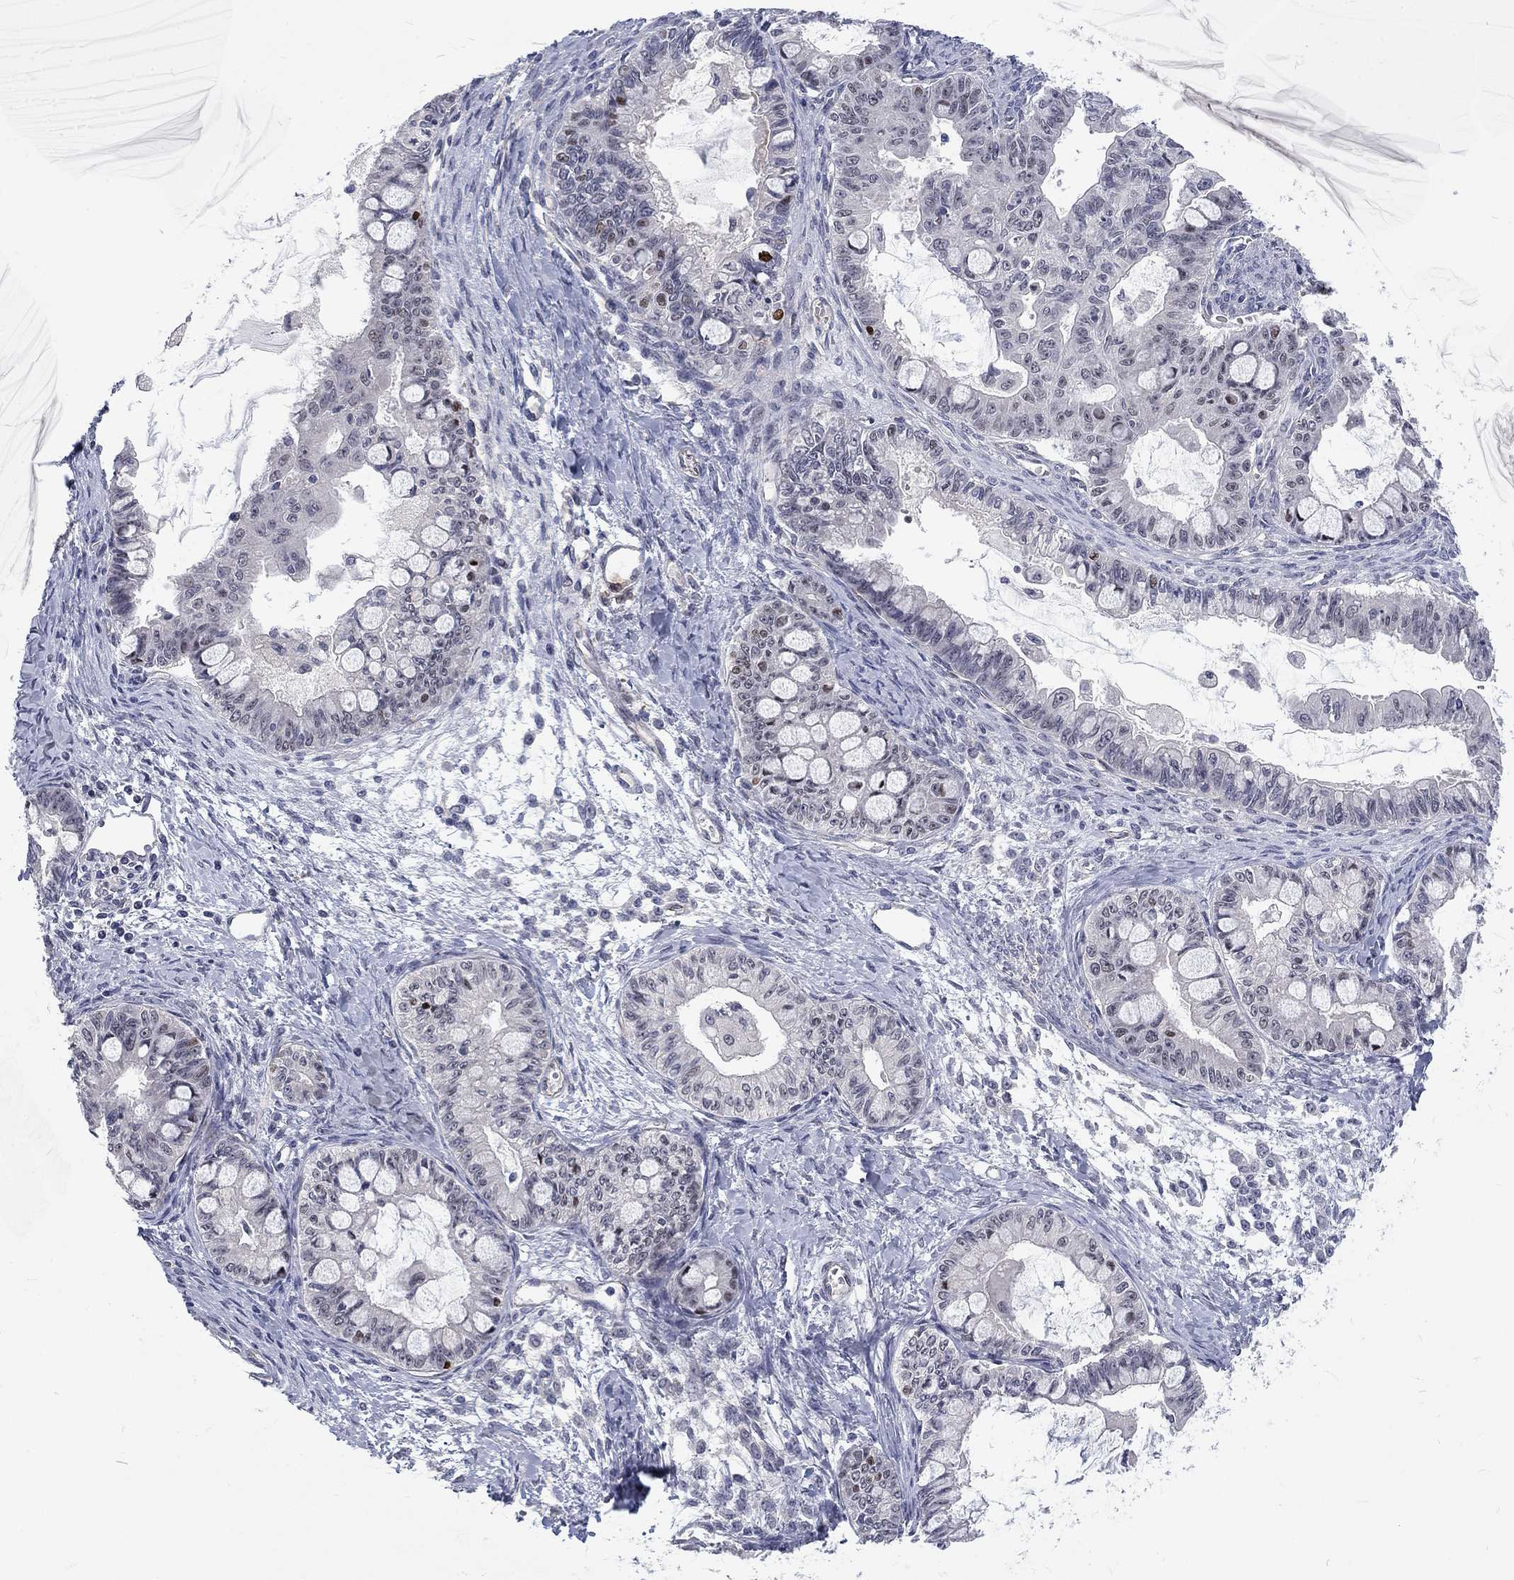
{"staining": {"intensity": "weak", "quantity": "<25%", "location": "nuclear"}, "tissue": "ovarian cancer", "cell_type": "Tumor cells", "image_type": "cancer", "snomed": [{"axis": "morphology", "description": "Cystadenocarcinoma, mucinous, NOS"}, {"axis": "topography", "description": "Ovary"}], "caption": "A histopathology image of ovarian mucinous cystadenocarcinoma stained for a protein reveals no brown staining in tumor cells.", "gene": "PHKA1", "patient": {"sex": "female", "age": 63}}